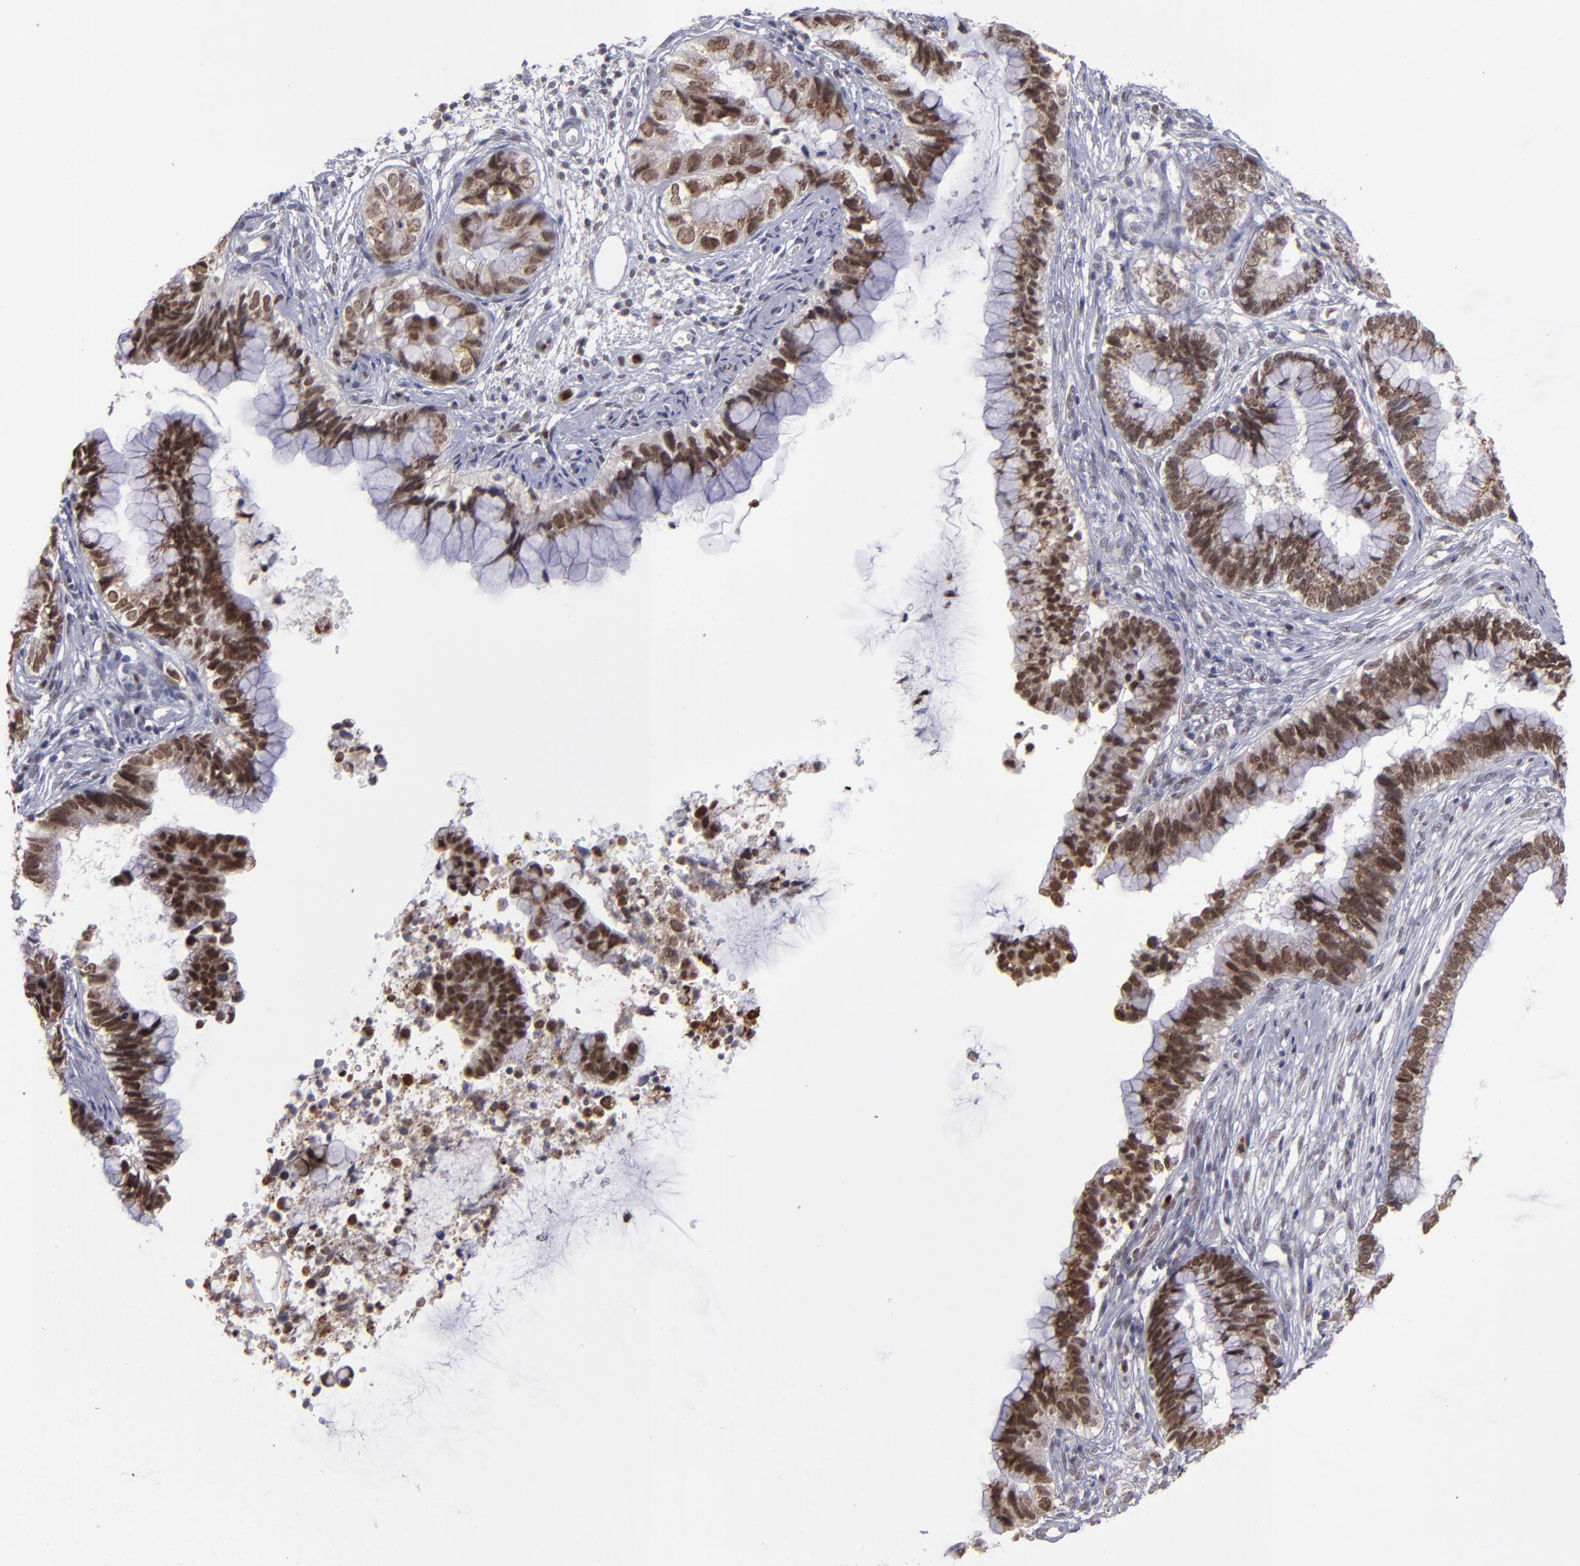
{"staining": {"intensity": "moderate", "quantity": ">75%", "location": "nuclear"}, "tissue": "cervical cancer", "cell_type": "Tumor cells", "image_type": "cancer", "snomed": [{"axis": "morphology", "description": "Adenocarcinoma, NOS"}, {"axis": "topography", "description": "Cervix"}], "caption": "A brown stain labels moderate nuclear staining of a protein in cervical cancer (adenocarcinoma) tumor cells.", "gene": "RREB1", "patient": {"sex": "female", "age": 44}}